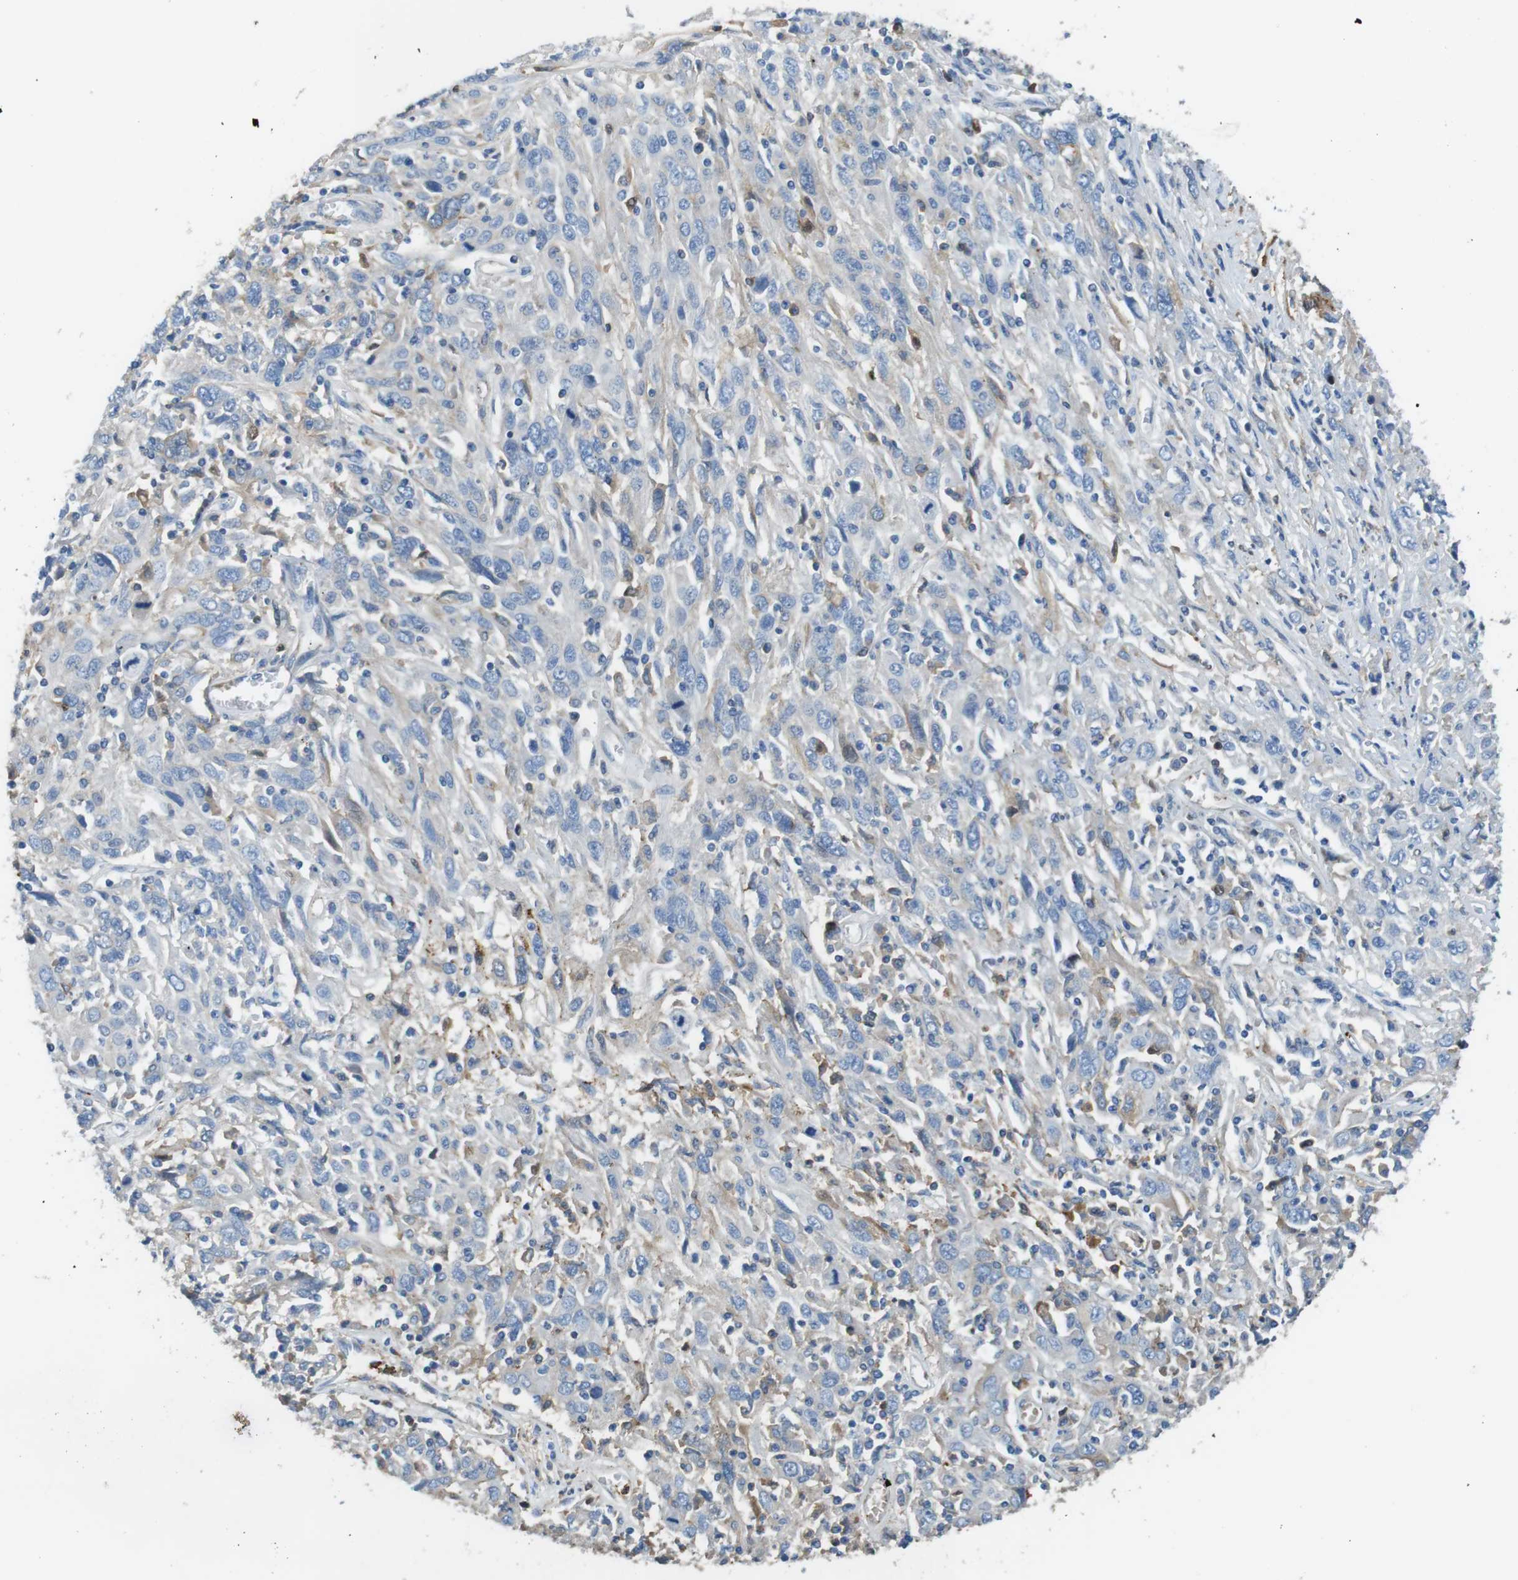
{"staining": {"intensity": "negative", "quantity": "none", "location": "none"}, "tissue": "cervical cancer", "cell_type": "Tumor cells", "image_type": "cancer", "snomed": [{"axis": "morphology", "description": "Squamous cell carcinoma, NOS"}, {"axis": "topography", "description": "Cervix"}], "caption": "Tumor cells show no significant positivity in cervical squamous cell carcinoma.", "gene": "TMPRSS15", "patient": {"sex": "female", "age": 46}}